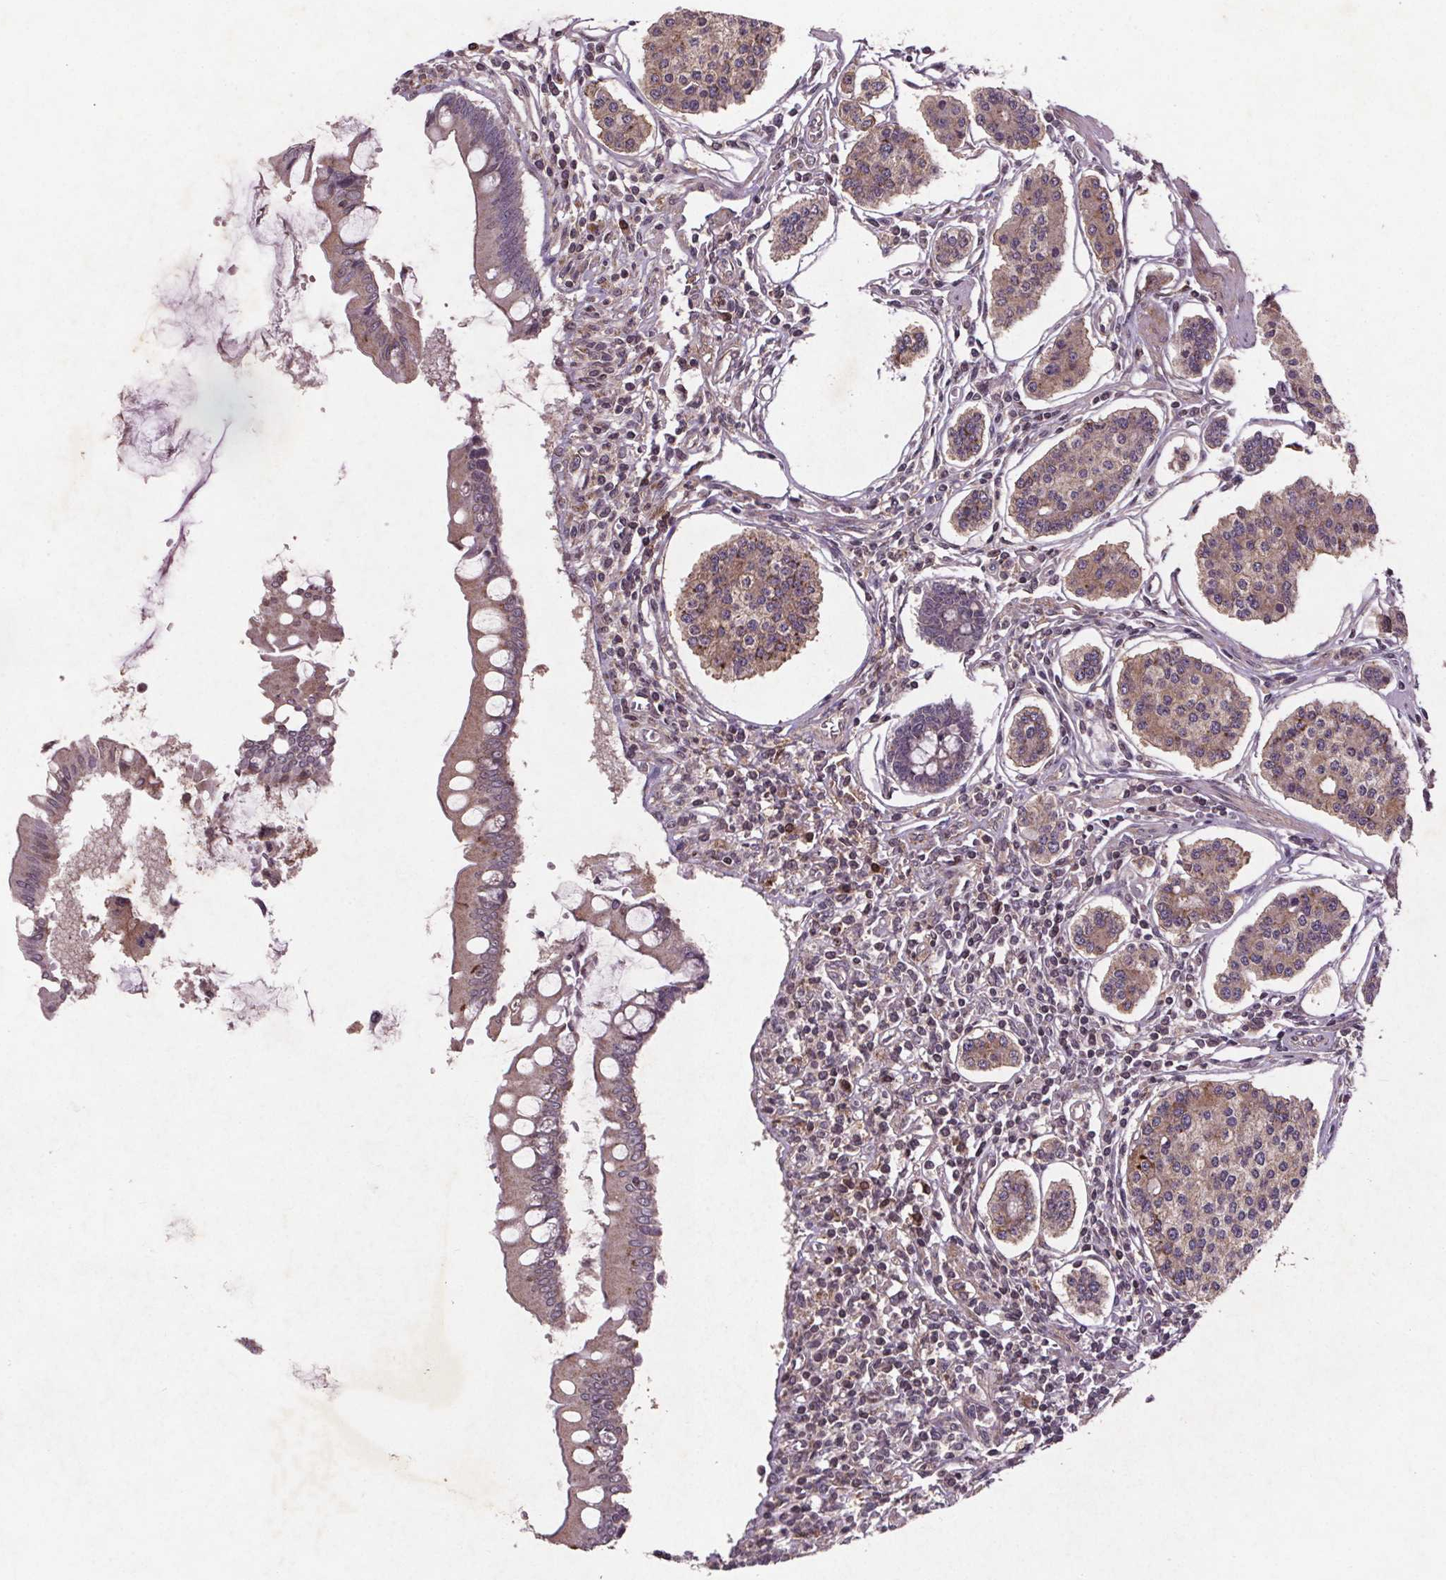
{"staining": {"intensity": "negative", "quantity": "none", "location": "none"}, "tissue": "carcinoid", "cell_type": "Tumor cells", "image_type": "cancer", "snomed": [{"axis": "morphology", "description": "Carcinoid, malignant, NOS"}, {"axis": "topography", "description": "Small intestine"}], "caption": "Tumor cells are negative for protein expression in human carcinoid.", "gene": "STRN3", "patient": {"sex": "female", "age": 65}}